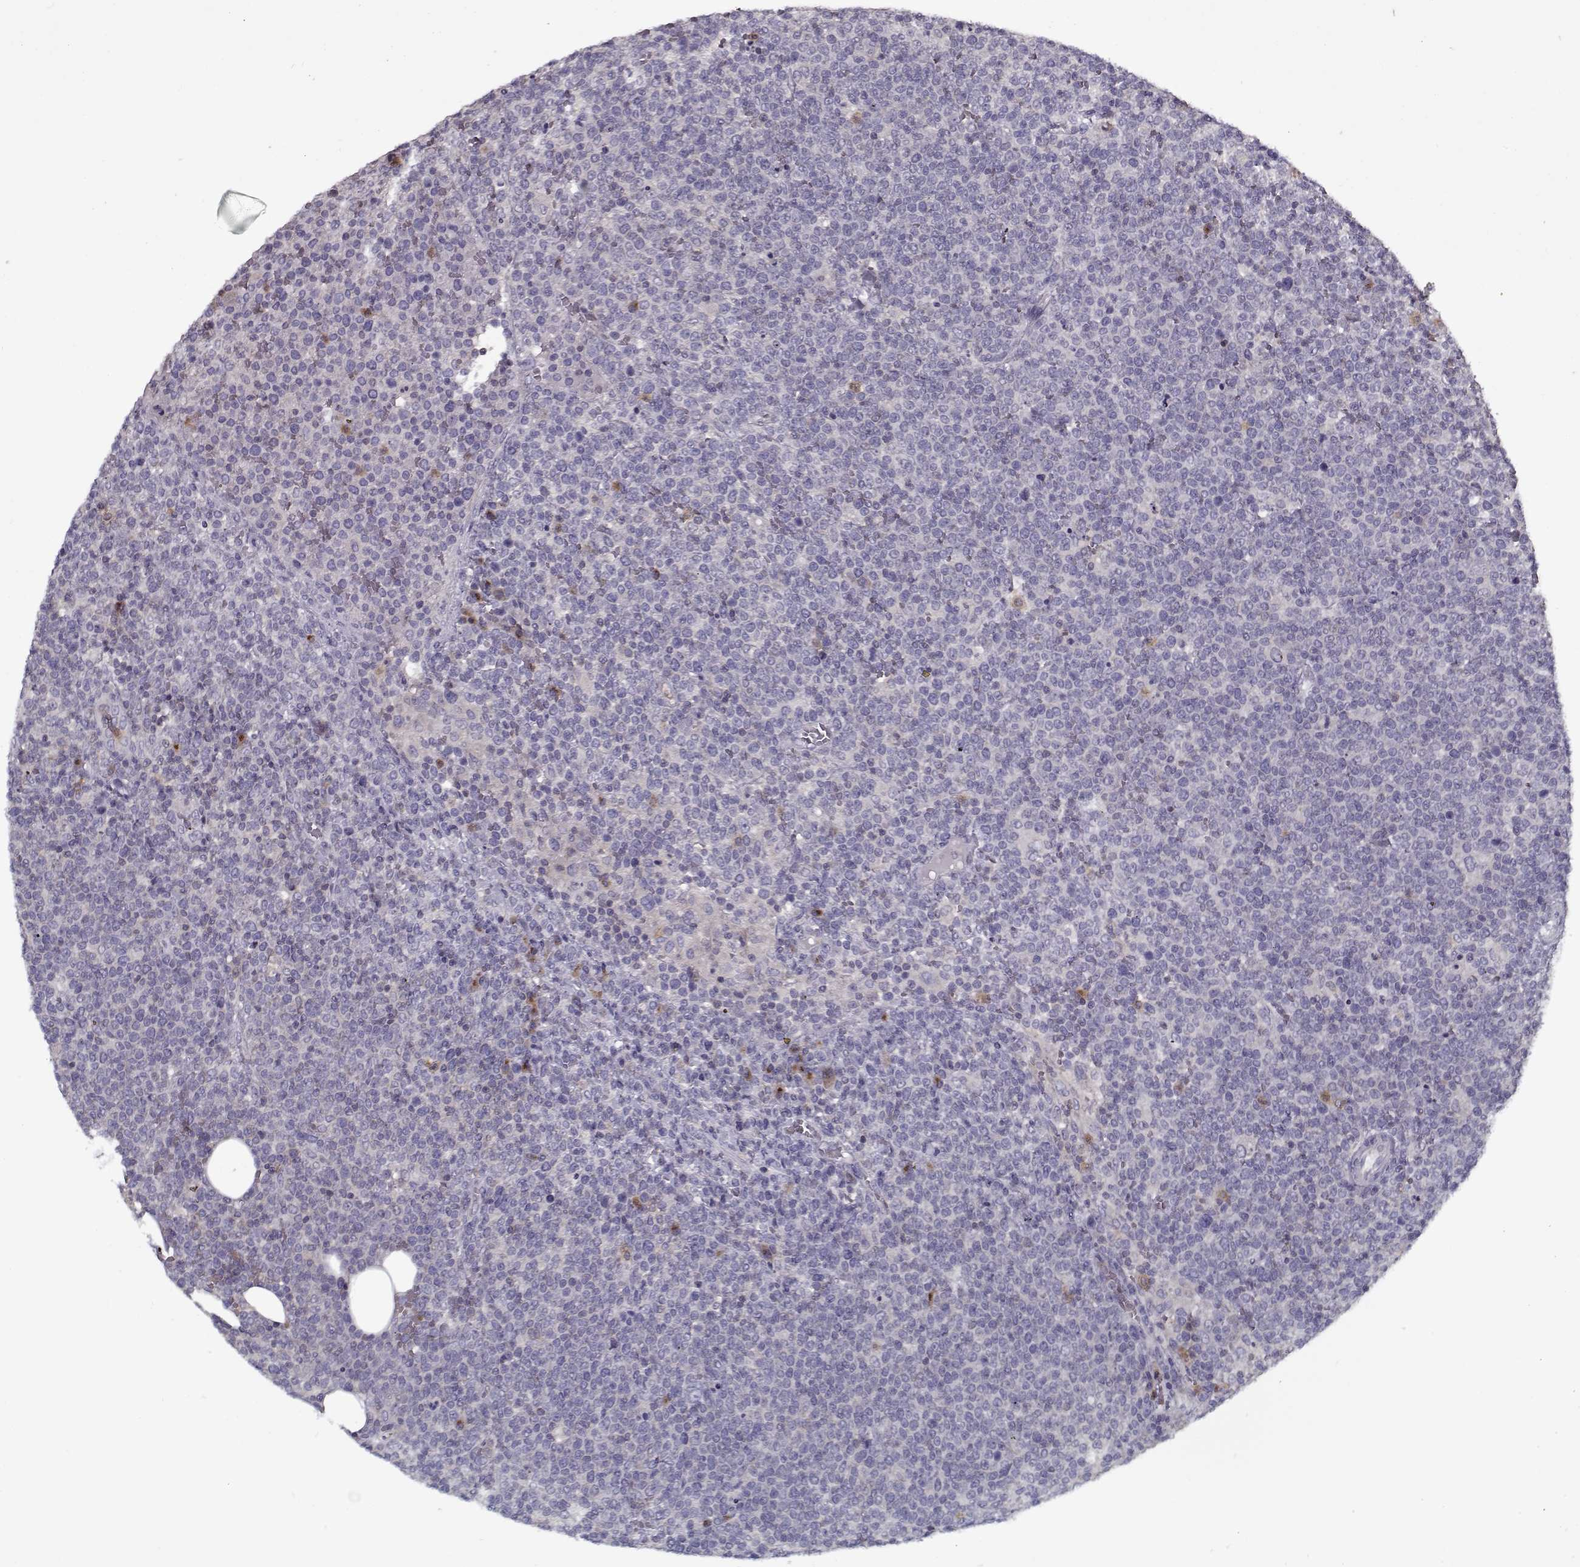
{"staining": {"intensity": "negative", "quantity": "none", "location": "none"}, "tissue": "lymphoma", "cell_type": "Tumor cells", "image_type": "cancer", "snomed": [{"axis": "morphology", "description": "Malignant lymphoma, non-Hodgkin's type, High grade"}, {"axis": "topography", "description": "Lymph node"}], "caption": "IHC photomicrograph of neoplastic tissue: malignant lymphoma, non-Hodgkin's type (high-grade) stained with DAB displays no significant protein staining in tumor cells.", "gene": "UNC13D", "patient": {"sex": "male", "age": 61}}